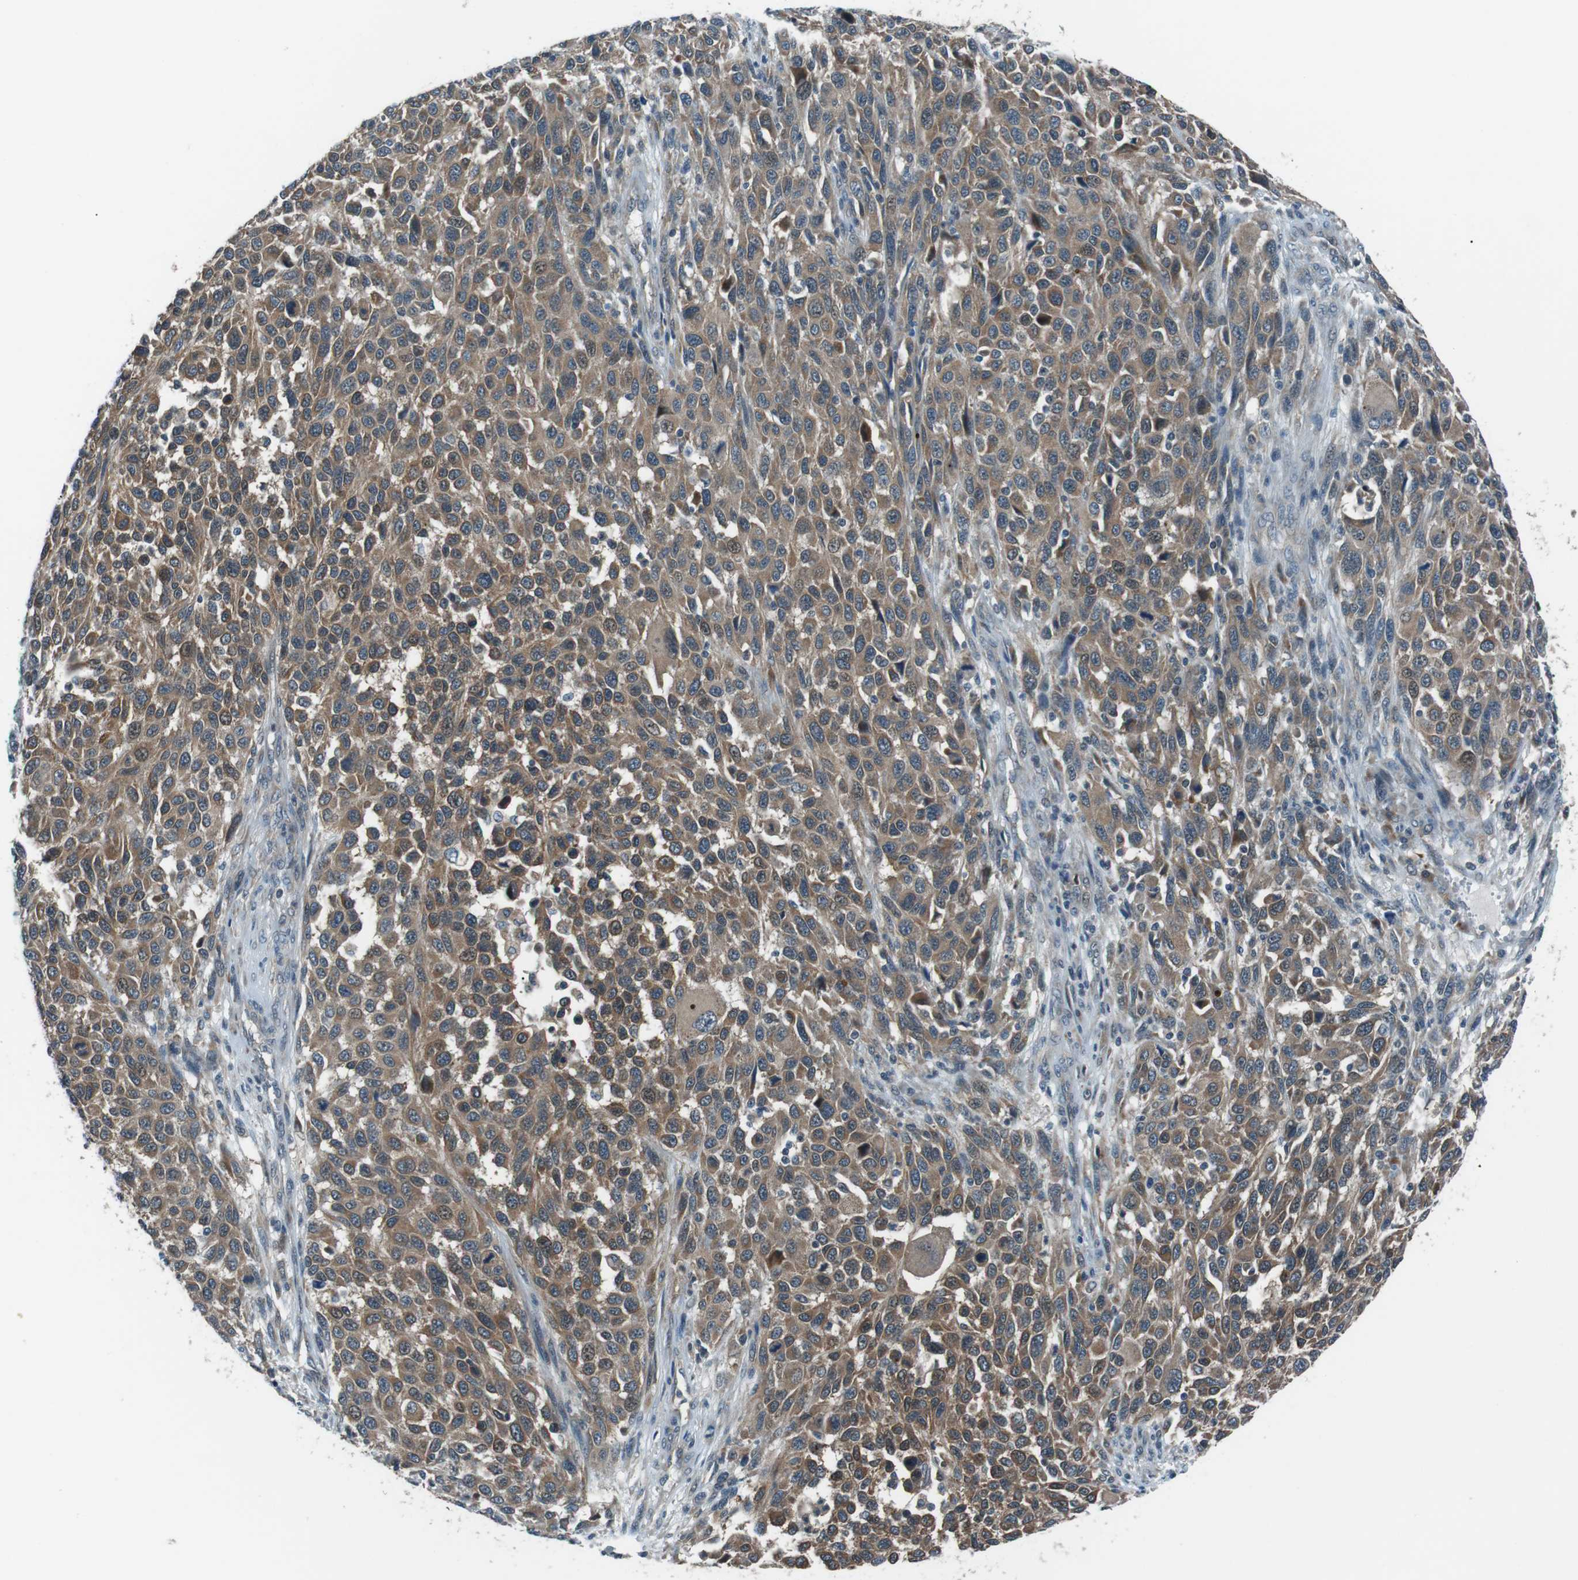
{"staining": {"intensity": "moderate", "quantity": ">75%", "location": "cytoplasmic/membranous"}, "tissue": "melanoma", "cell_type": "Tumor cells", "image_type": "cancer", "snomed": [{"axis": "morphology", "description": "Malignant melanoma, Metastatic site"}, {"axis": "topography", "description": "Lymph node"}], "caption": "The immunohistochemical stain labels moderate cytoplasmic/membranous positivity in tumor cells of melanoma tissue. (brown staining indicates protein expression, while blue staining denotes nuclei).", "gene": "LRIG2", "patient": {"sex": "male", "age": 61}}